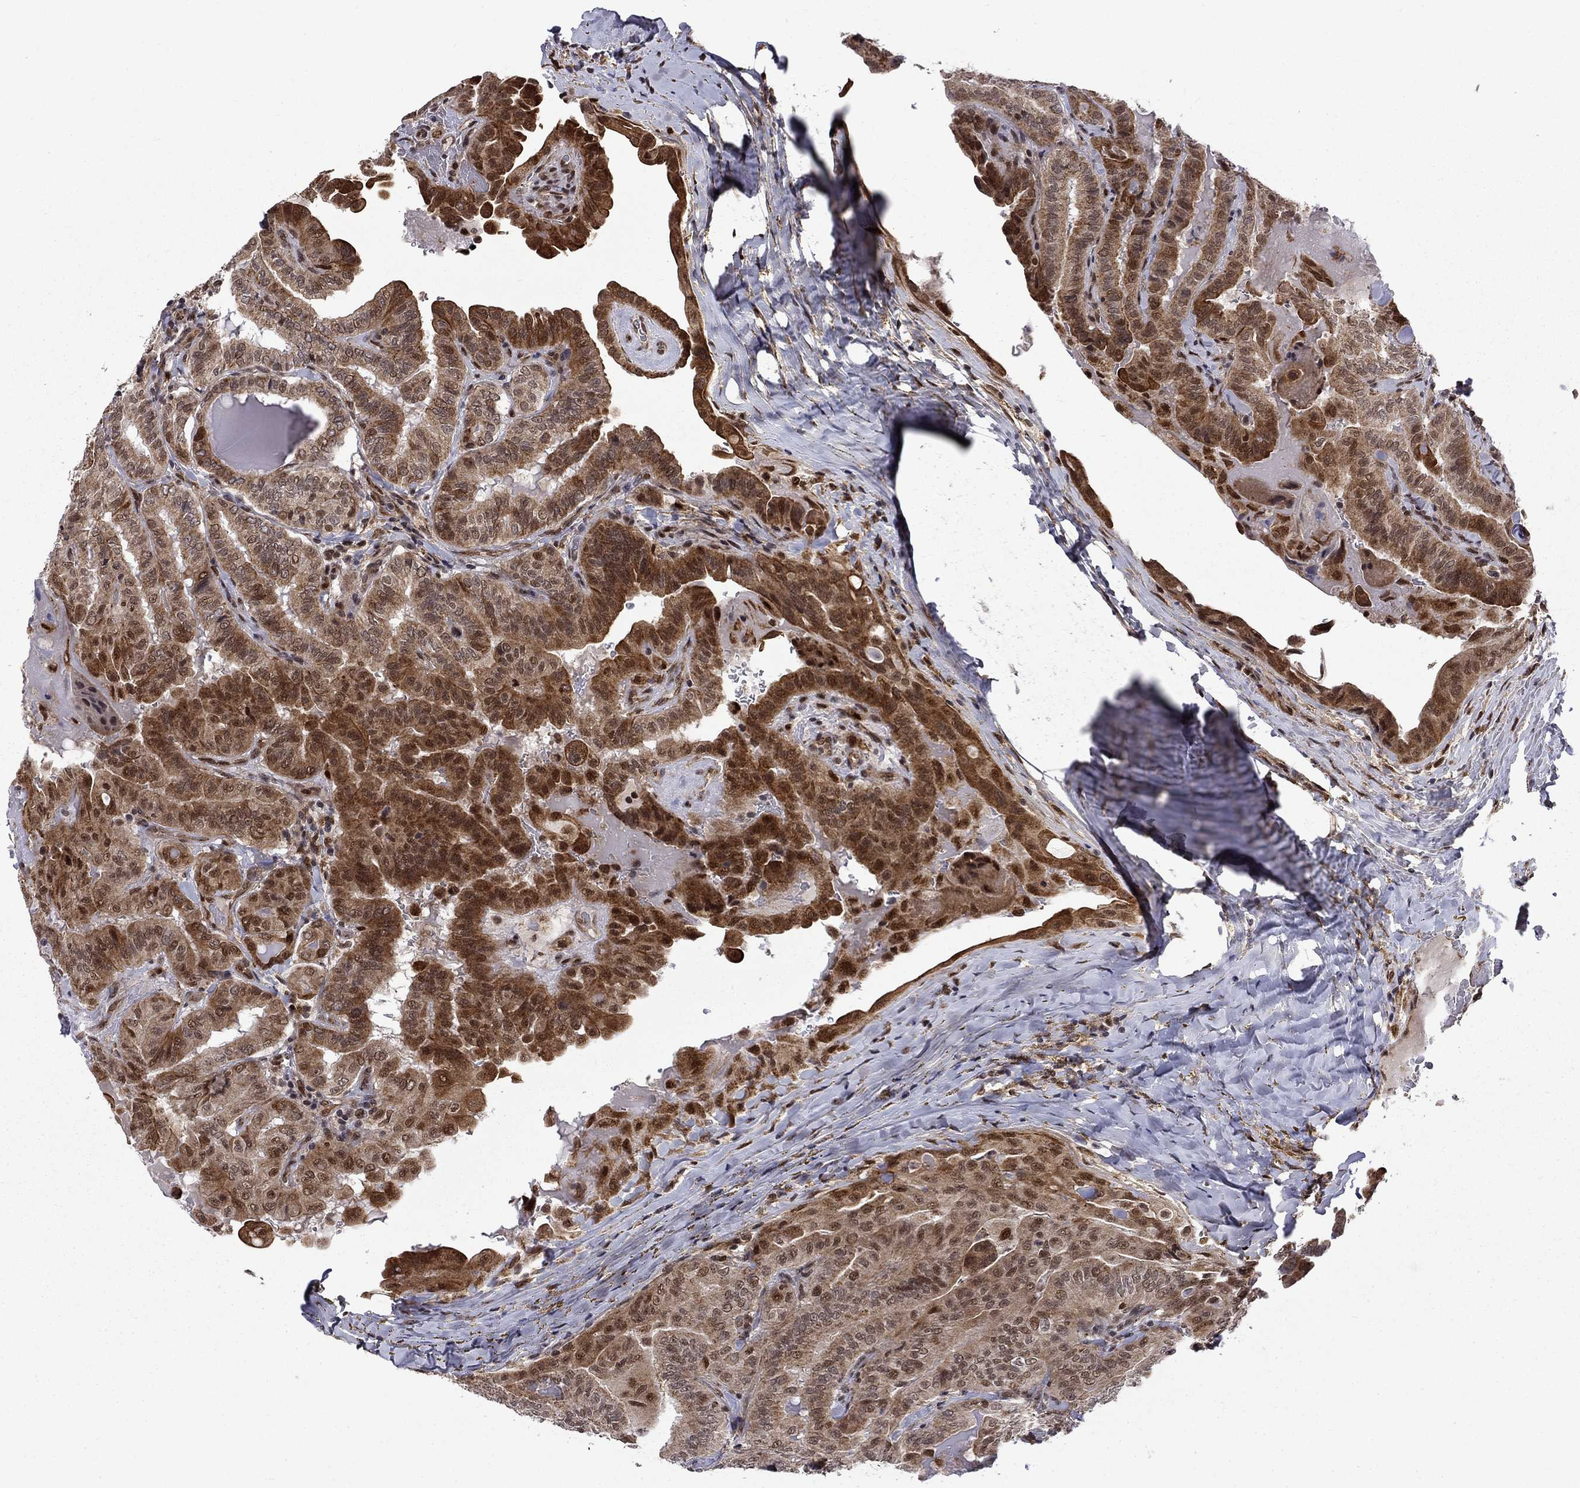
{"staining": {"intensity": "moderate", "quantity": "25%-75%", "location": "cytoplasmic/membranous,nuclear"}, "tissue": "thyroid cancer", "cell_type": "Tumor cells", "image_type": "cancer", "snomed": [{"axis": "morphology", "description": "Papillary adenocarcinoma, NOS"}, {"axis": "topography", "description": "Thyroid gland"}], "caption": "An image showing moderate cytoplasmic/membranous and nuclear expression in approximately 25%-75% of tumor cells in thyroid cancer, as visualized by brown immunohistochemical staining.", "gene": "KPNA3", "patient": {"sex": "female", "age": 68}}